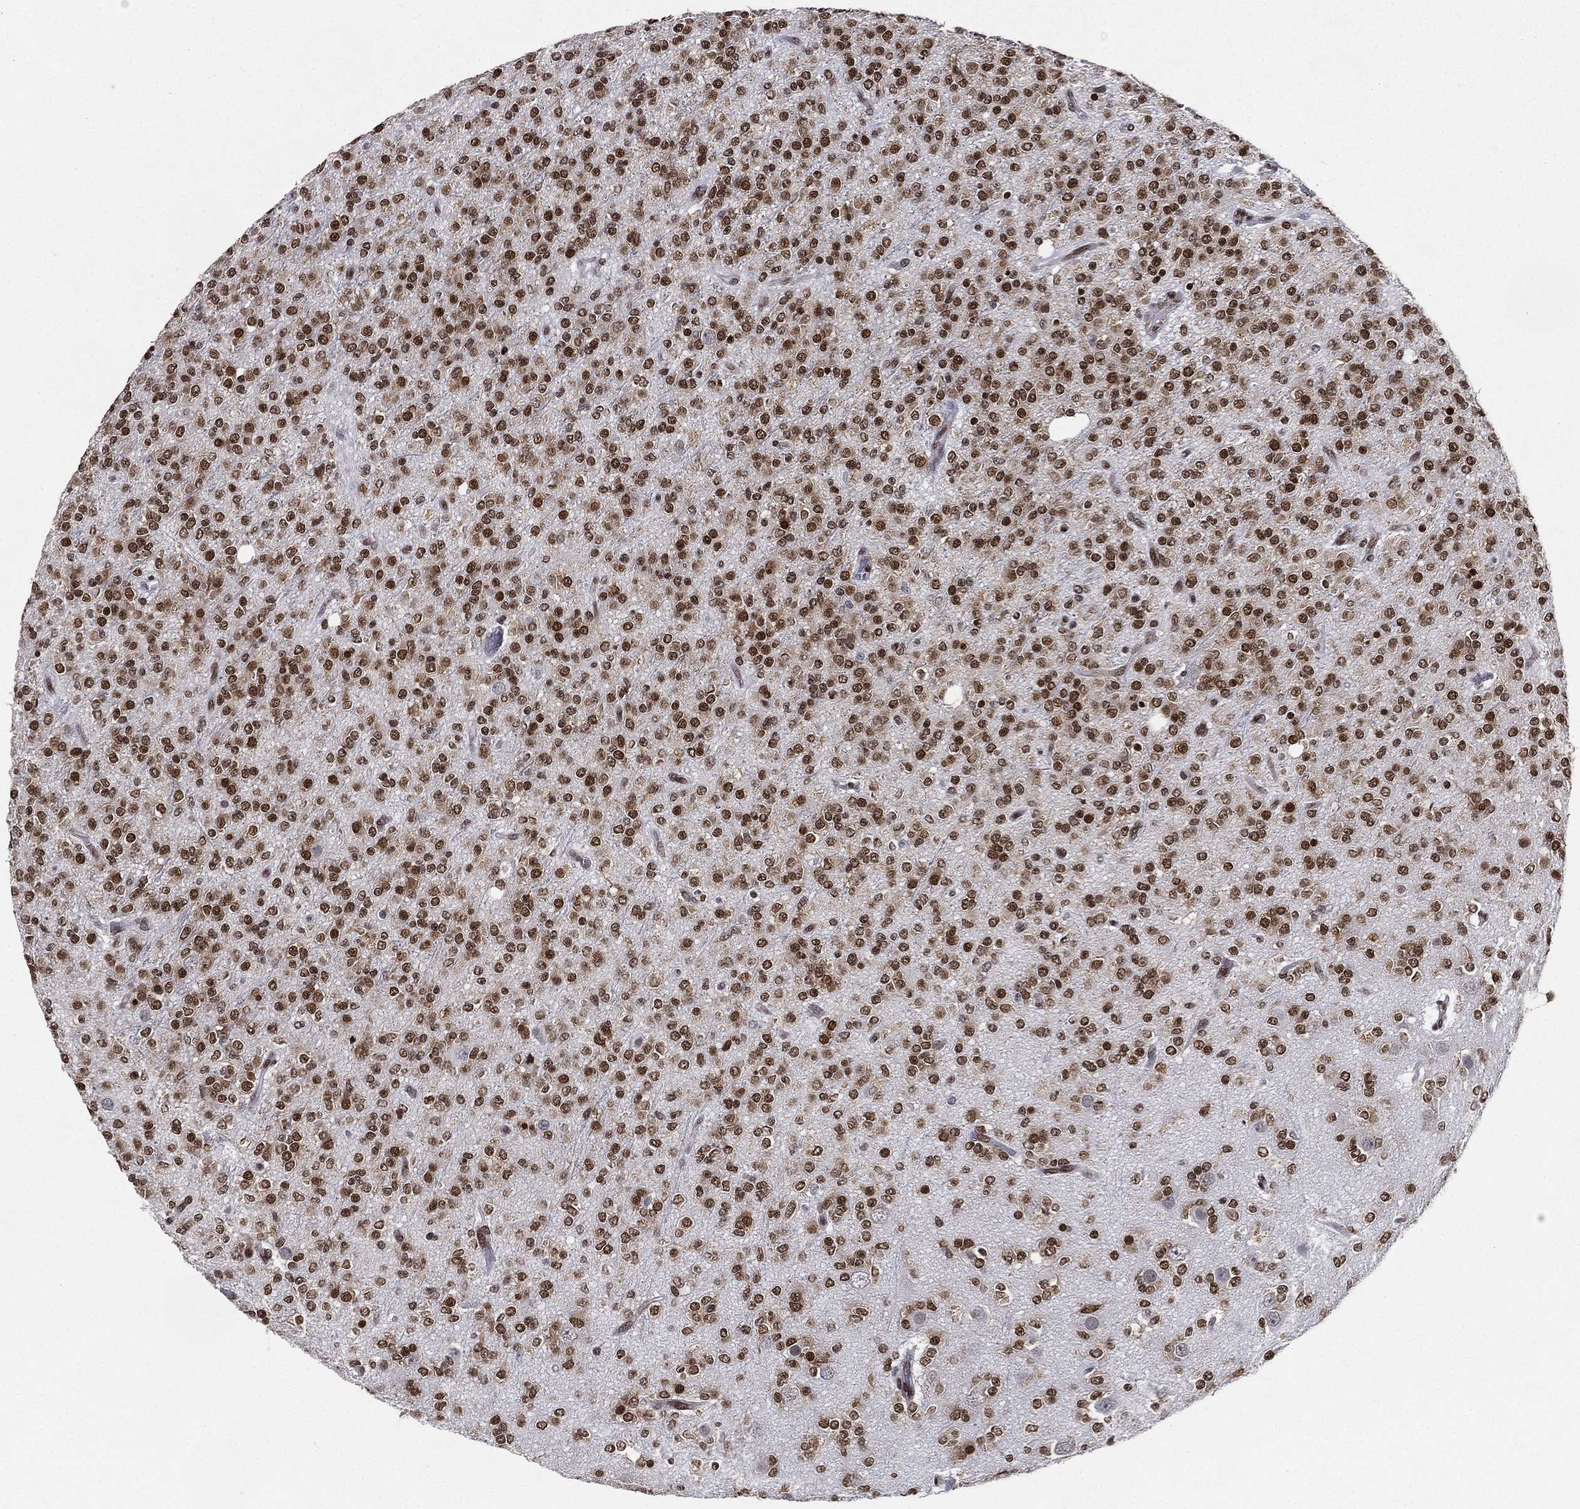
{"staining": {"intensity": "strong", "quantity": ">75%", "location": "nuclear"}, "tissue": "glioma", "cell_type": "Tumor cells", "image_type": "cancer", "snomed": [{"axis": "morphology", "description": "Glioma, malignant, Low grade"}, {"axis": "topography", "description": "Brain"}], "caption": "The micrograph demonstrates a brown stain indicating the presence of a protein in the nuclear of tumor cells in malignant glioma (low-grade).", "gene": "FUBP3", "patient": {"sex": "male", "age": 27}}